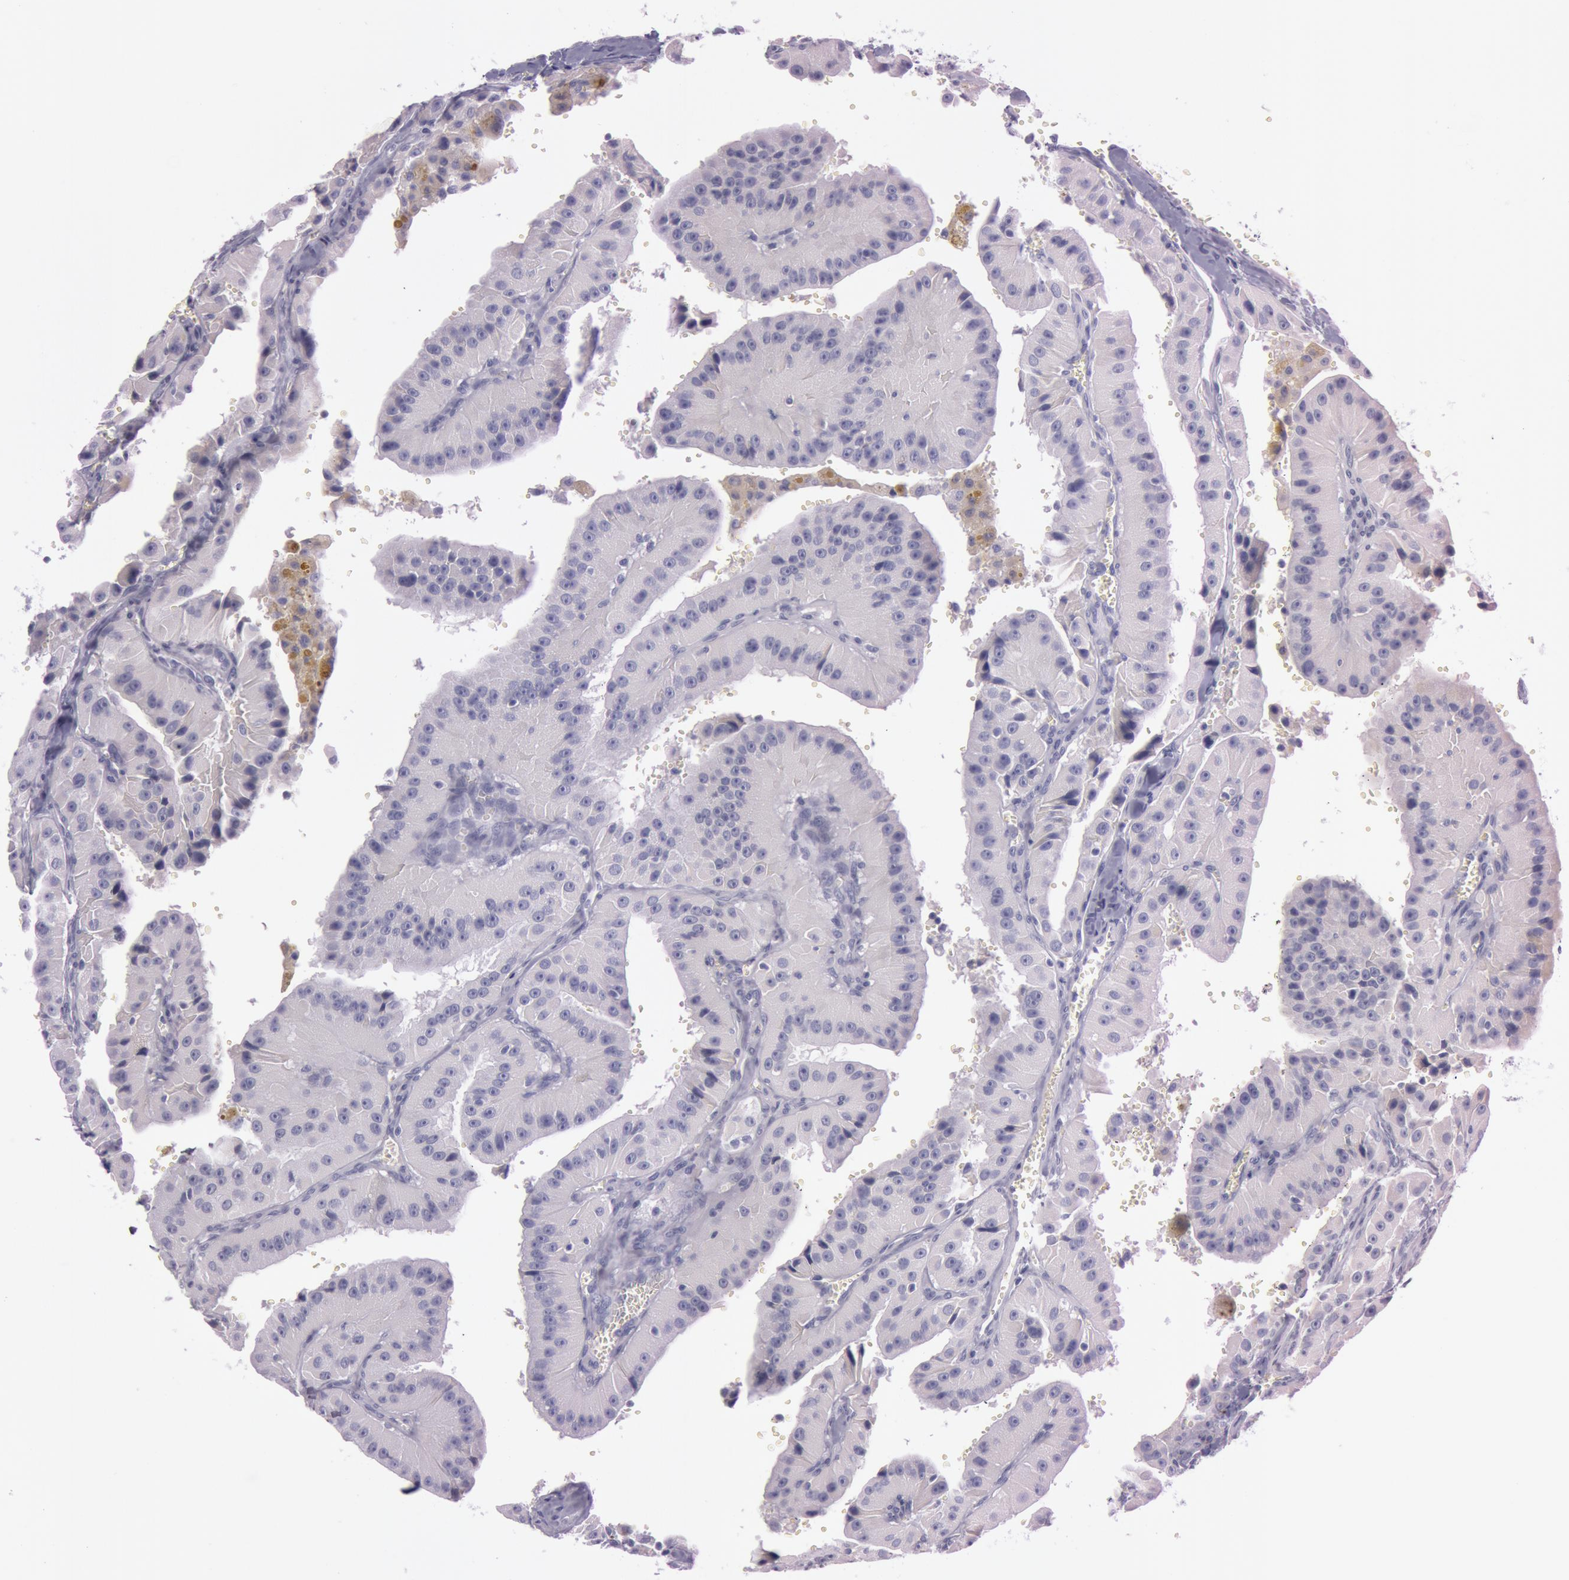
{"staining": {"intensity": "negative", "quantity": "none", "location": "none"}, "tissue": "thyroid cancer", "cell_type": "Tumor cells", "image_type": "cancer", "snomed": [{"axis": "morphology", "description": "Carcinoma, NOS"}, {"axis": "topography", "description": "Thyroid gland"}], "caption": "Tumor cells are negative for protein expression in human carcinoma (thyroid).", "gene": "S100A7", "patient": {"sex": "male", "age": 76}}